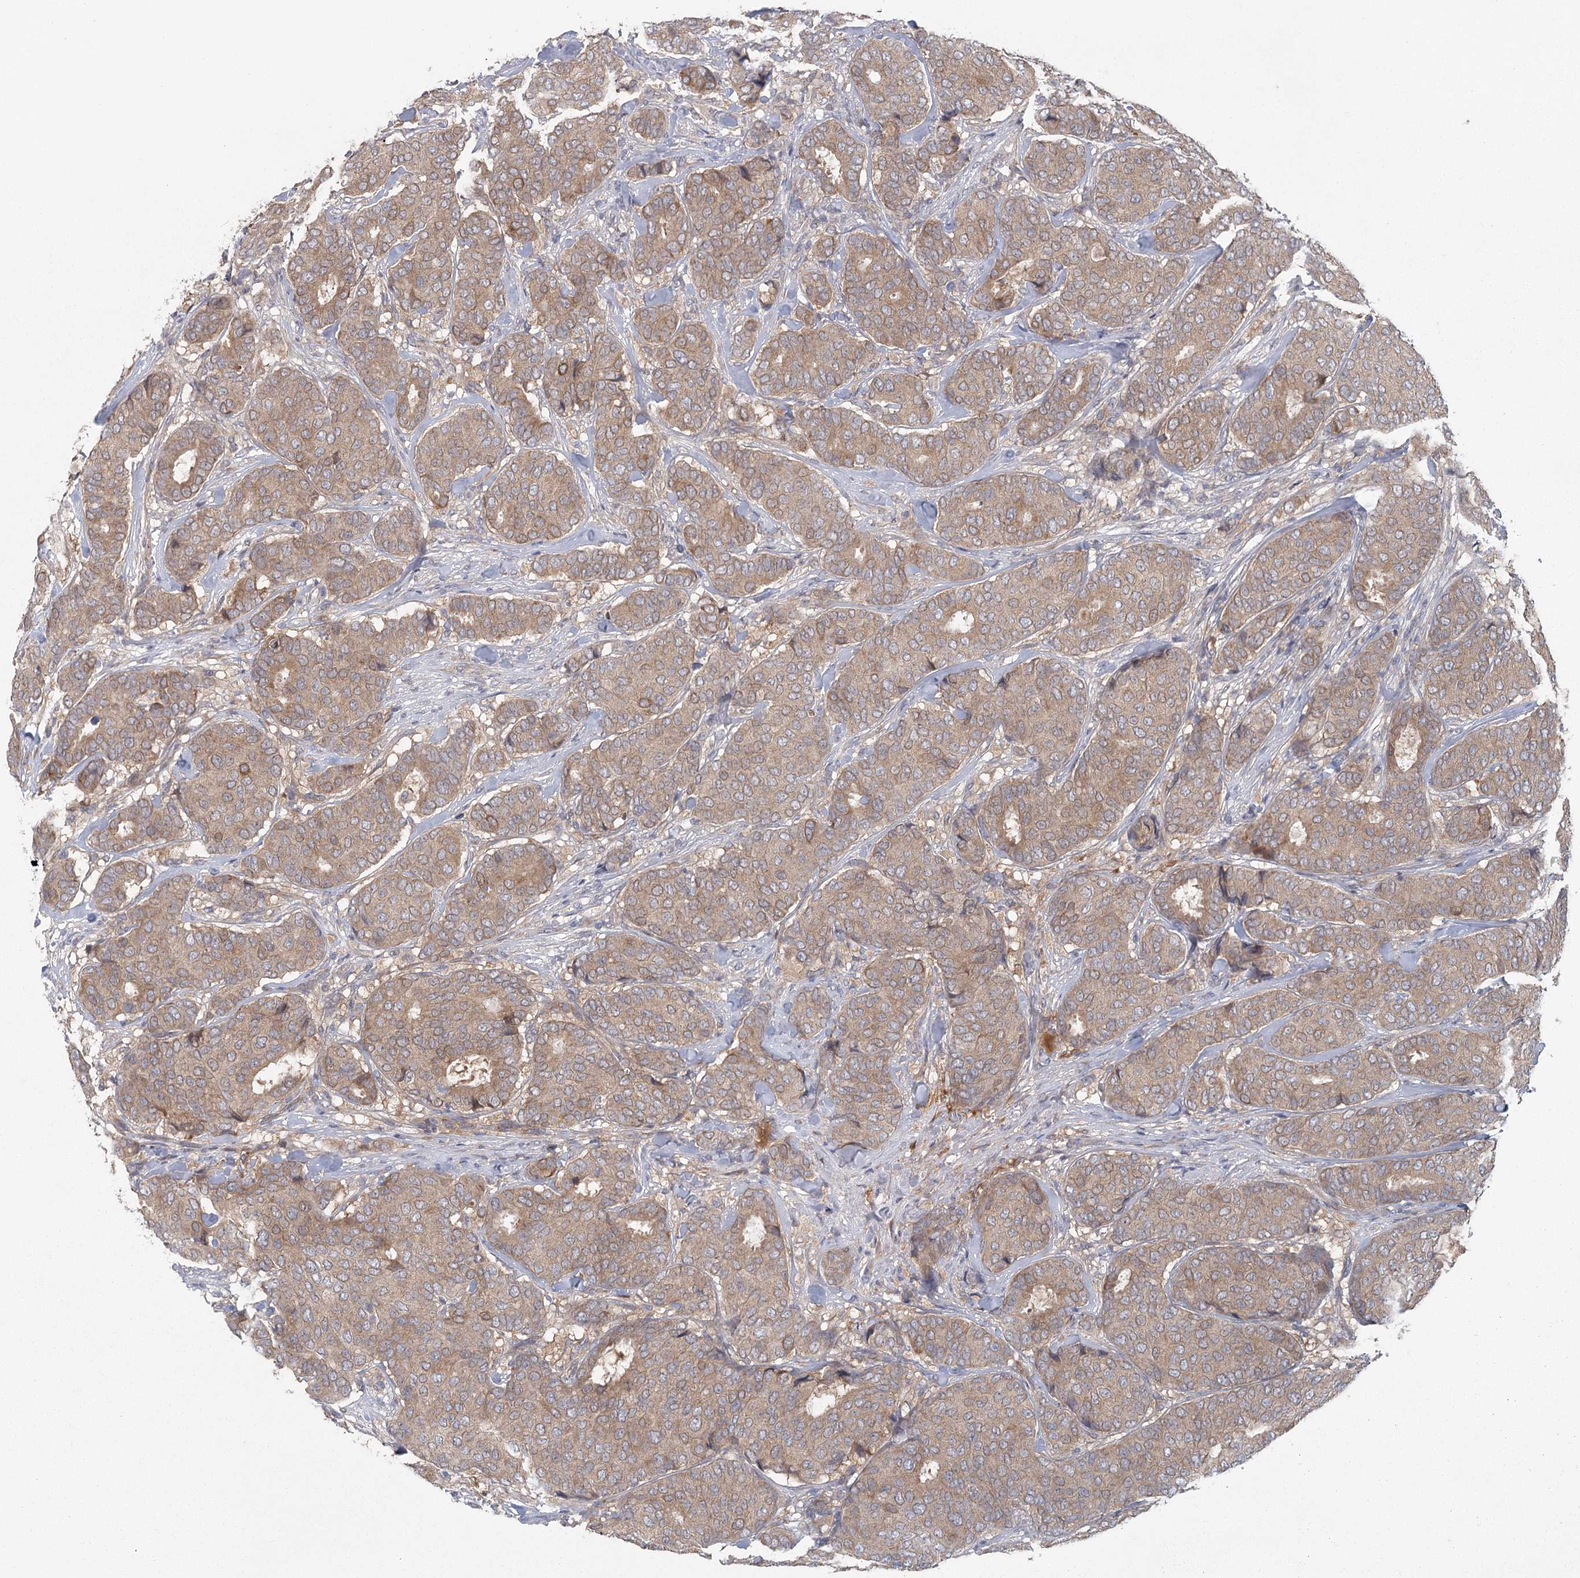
{"staining": {"intensity": "moderate", "quantity": ">75%", "location": "cytoplasmic/membranous"}, "tissue": "breast cancer", "cell_type": "Tumor cells", "image_type": "cancer", "snomed": [{"axis": "morphology", "description": "Duct carcinoma"}, {"axis": "topography", "description": "Breast"}], "caption": "Tumor cells show medium levels of moderate cytoplasmic/membranous positivity in approximately >75% of cells in invasive ductal carcinoma (breast). Using DAB (3,3'-diaminobenzidine) (brown) and hematoxylin (blue) stains, captured at high magnification using brightfield microscopy.", "gene": "LRRC14B", "patient": {"sex": "female", "age": 75}}